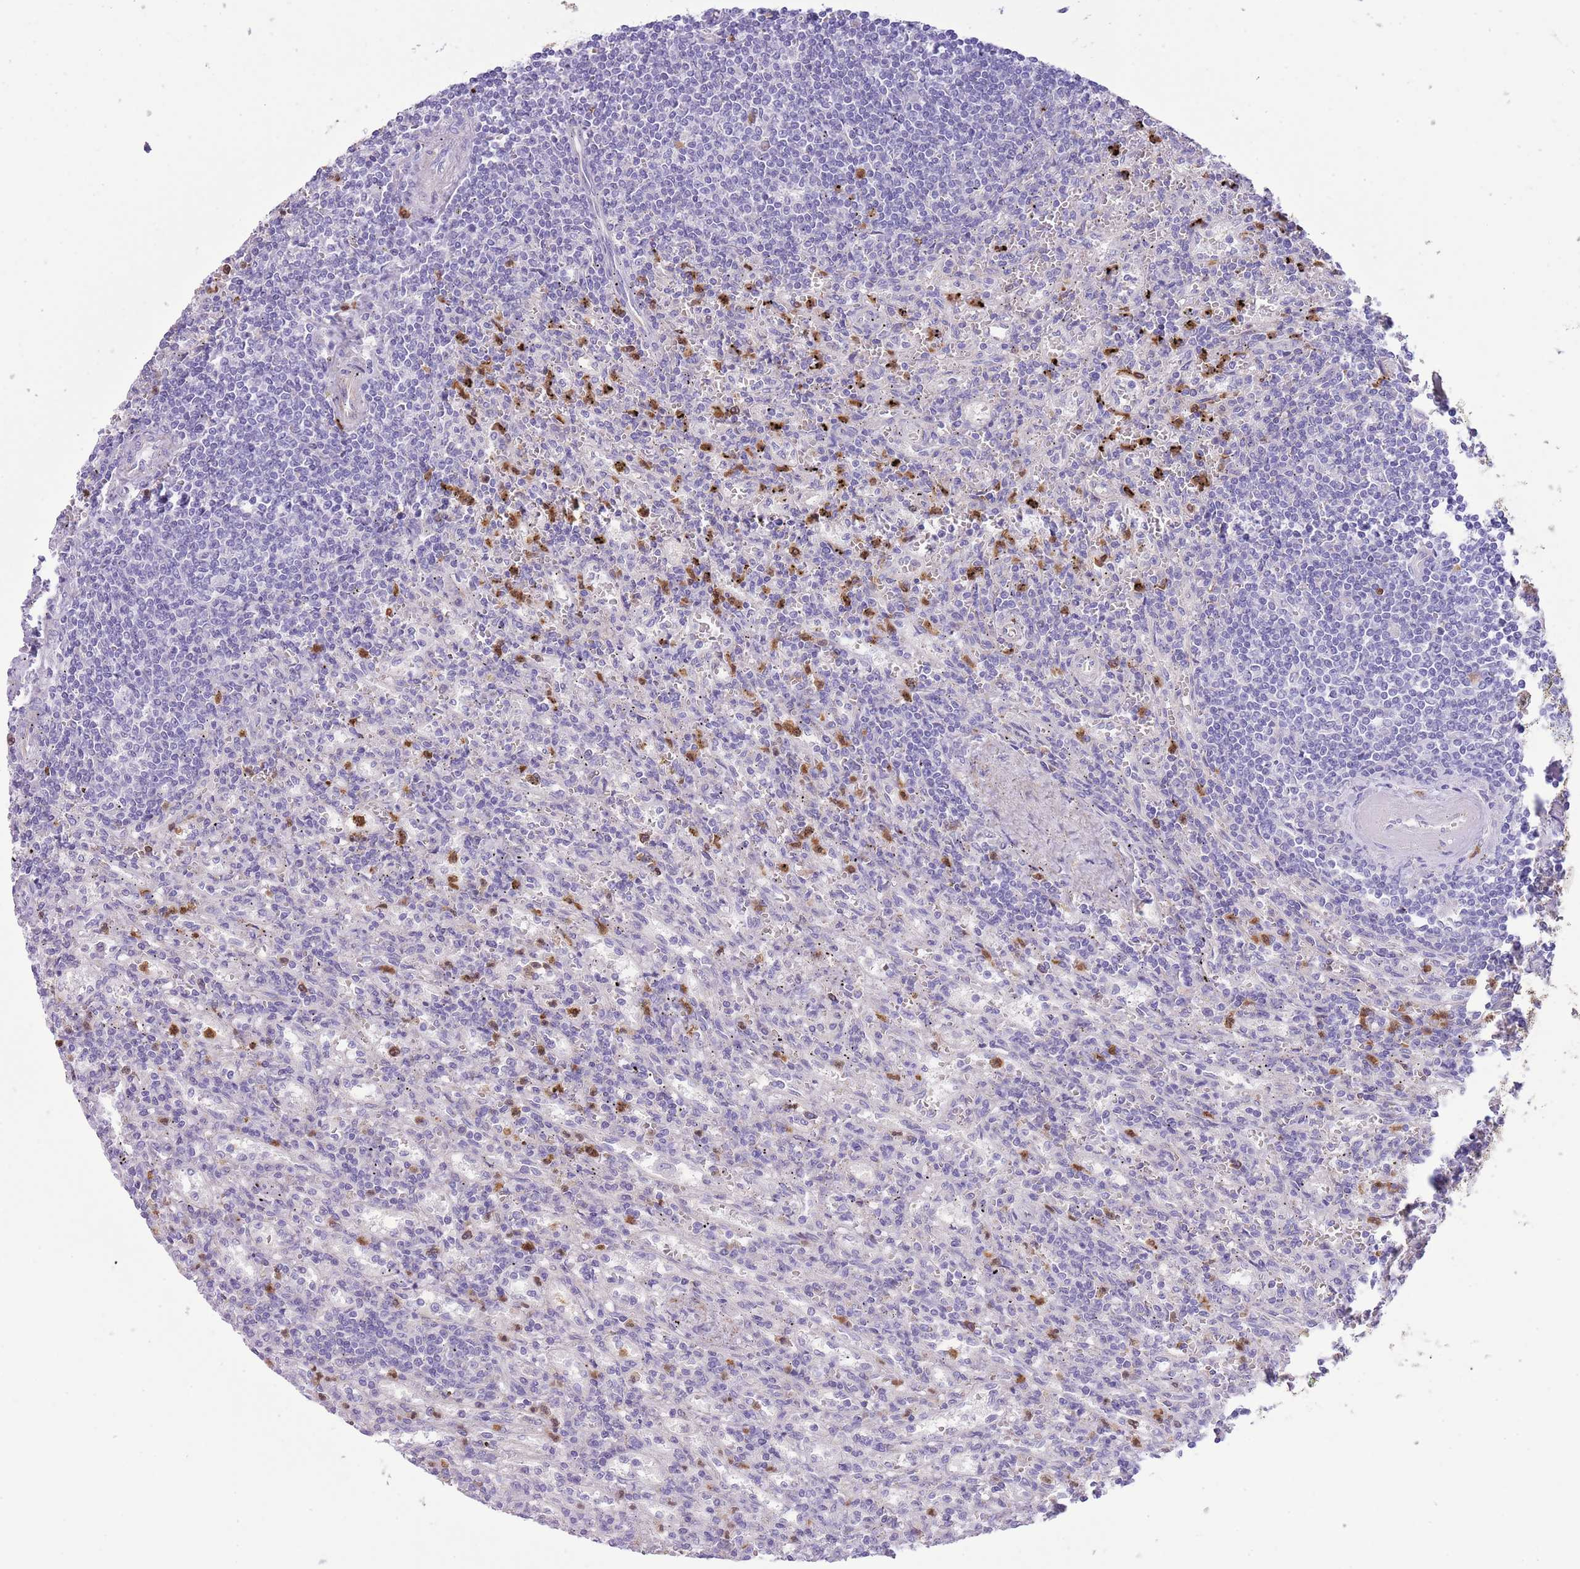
{"staining": {"intensity": "negative", "quantity": "none", "location": "none"}, "tissue": "lymphoma", "cell_type": "Tumor cells", "image_type": "cancer", "snomed": [{"axis": "morphology", "description": "Malignant lymphoma, non-Hodgkin's type, Low grade"}, {"axis": "topography", "description": "Spleen"}], "caption": "Human low-grade malignant lymphoma, non-Hodgkin's type stained for a protein using immunohistochemistry displays no expression in tumor cells.", "gene": "OR6M1", "patient": {"sex": "male", "age": 76}}